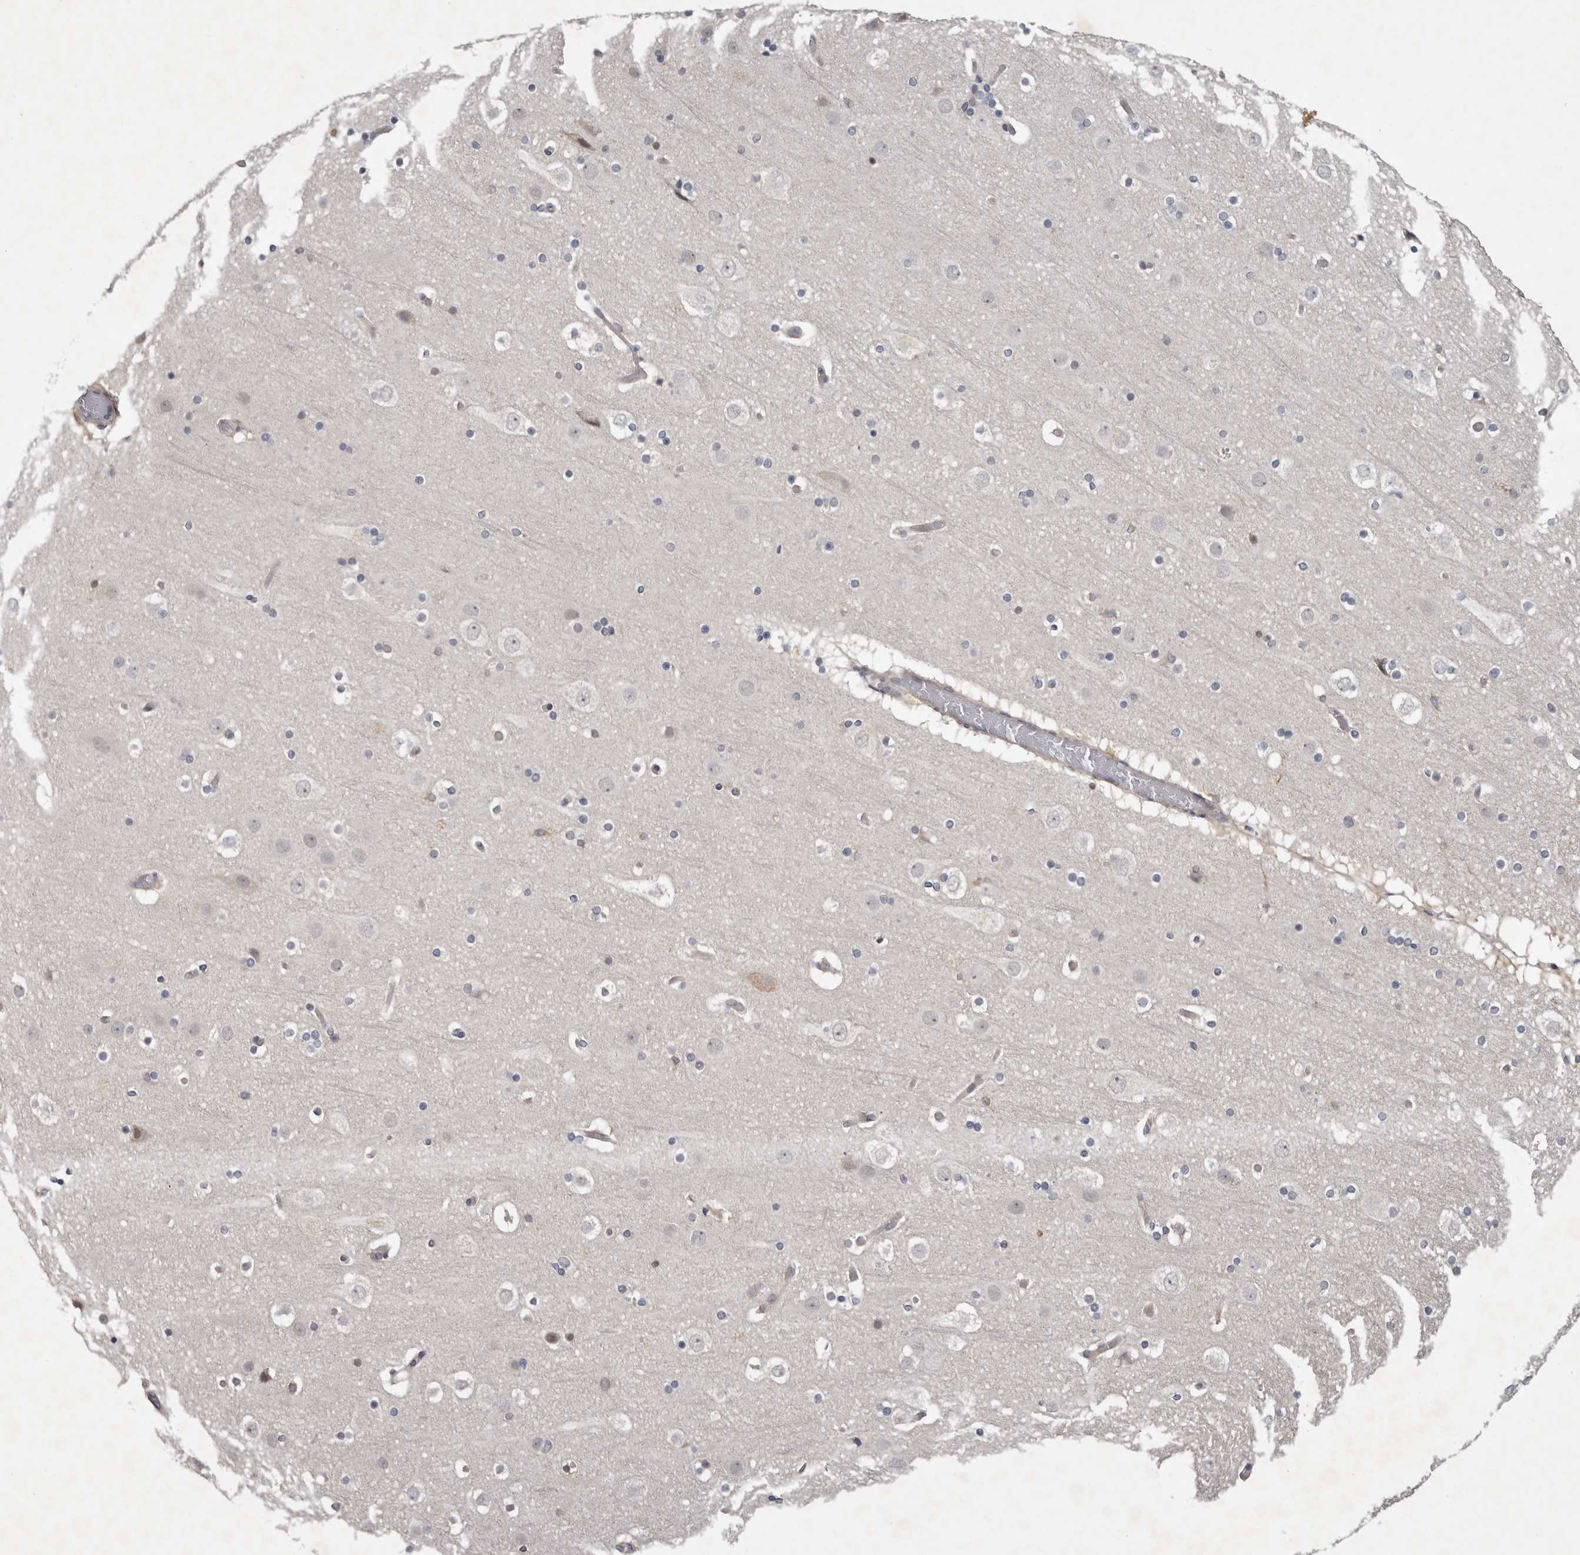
{"staining": {"intensity": "weak", "quantity": "25%-75%", "location": "cytoplasmic/membranous"}, "tissue": "cerebral cortex", "cell_type": "Endothelial cells", "image_type": "normal", "snomed": [{"axis": "morphology", "description": "Normal tissue, NOS"}, {"axis": "topography", "description": "Cerebral cortex"}], "caption": "Cerebral cortex stained with immunohistochemistry demonstrates weak cytoplasmic/membranous positivity in about 25%-75% of endothelial cells.", "gene": "ANKRD44", "patient": {"sex": "male", "age": 57}}